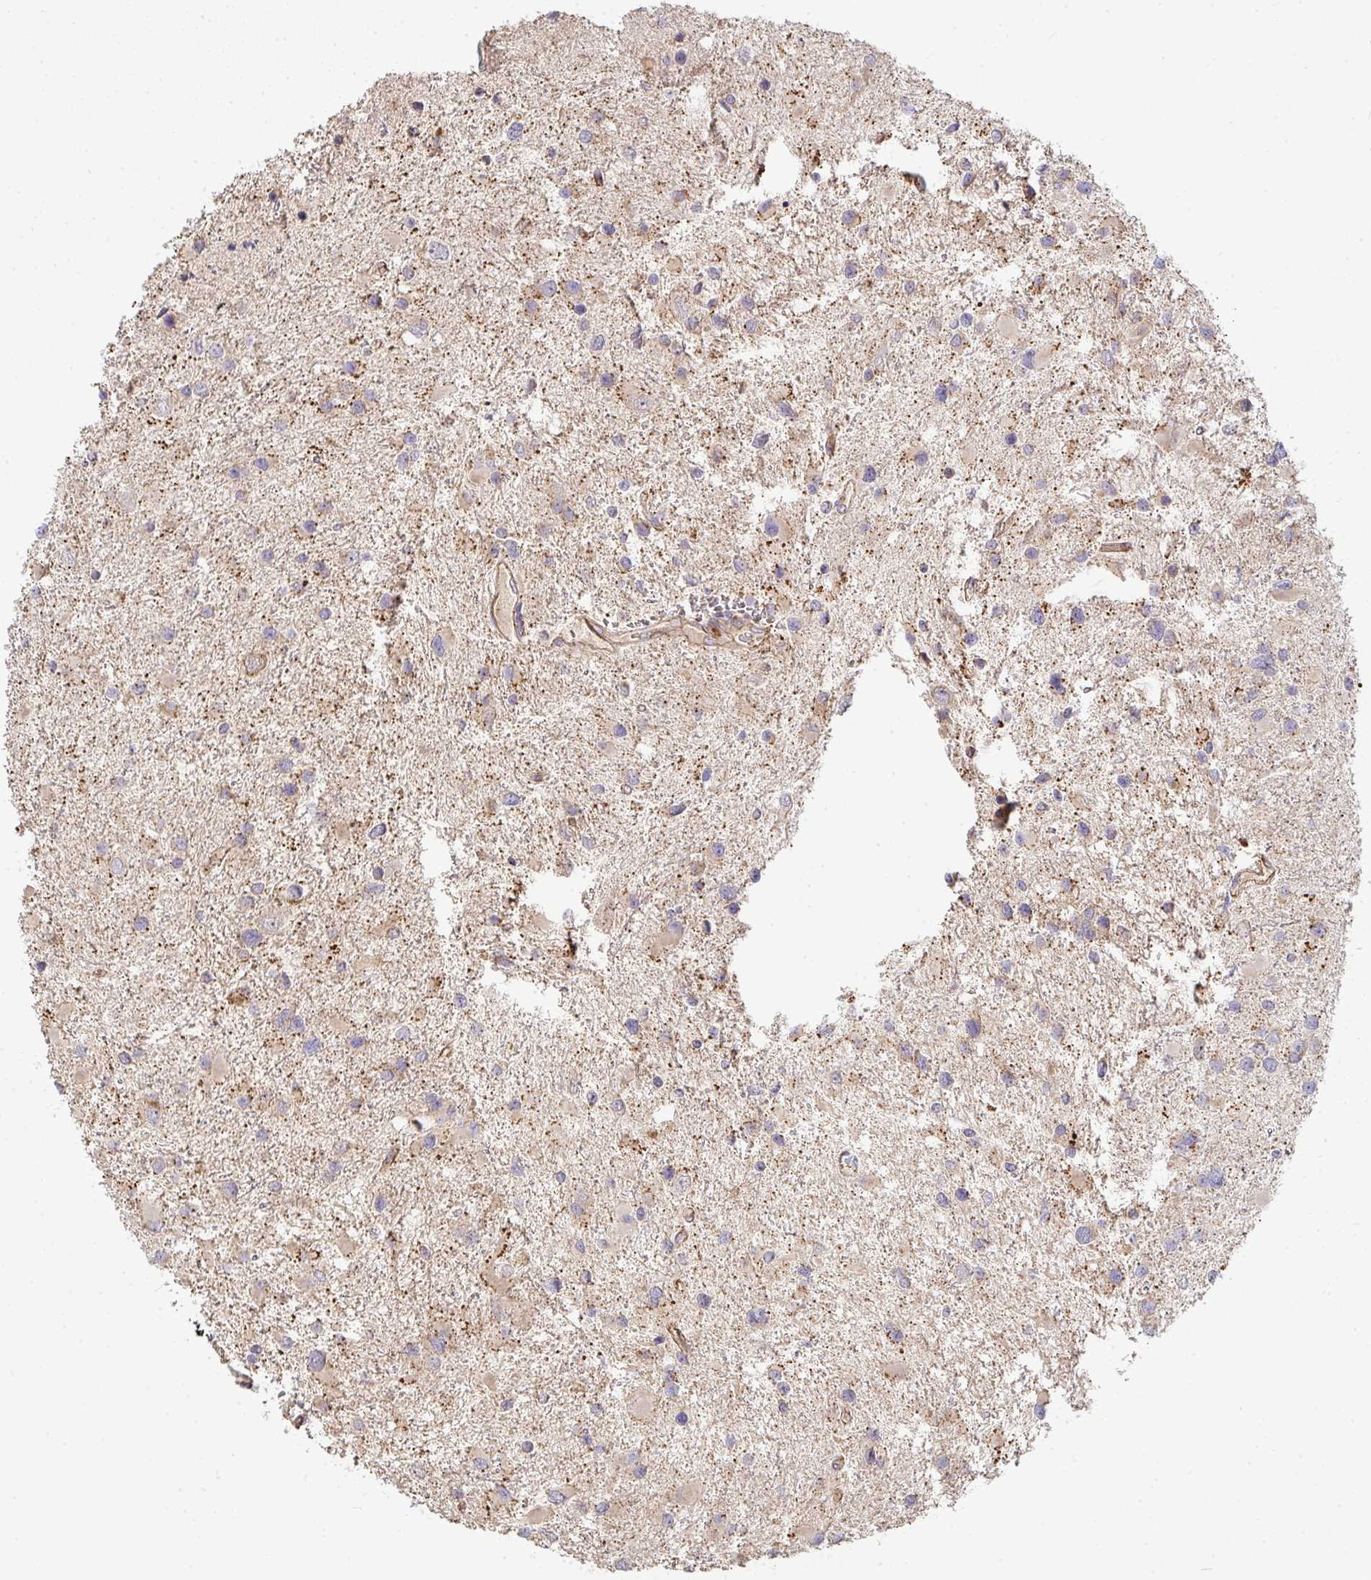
{"staining": {"intensity": "negative", "quantity": "none", "location": "none"}, "tissue": "glioma", "cell_type": "Tumor cells", "image_type": "cancer", "snomed": [{"axis": "morphology", "description": "Glioma, malignant, Low grade"}, {"axis": "topography", "description": "Brain"}], "caption": "High power microscopy image of an immunohistochemistry image of low-grade glioma (malignant), revealing no significant positivity in tumor cells.", "gene": "B4GALT6", "patient": {"sex": "female", "age": 32}}